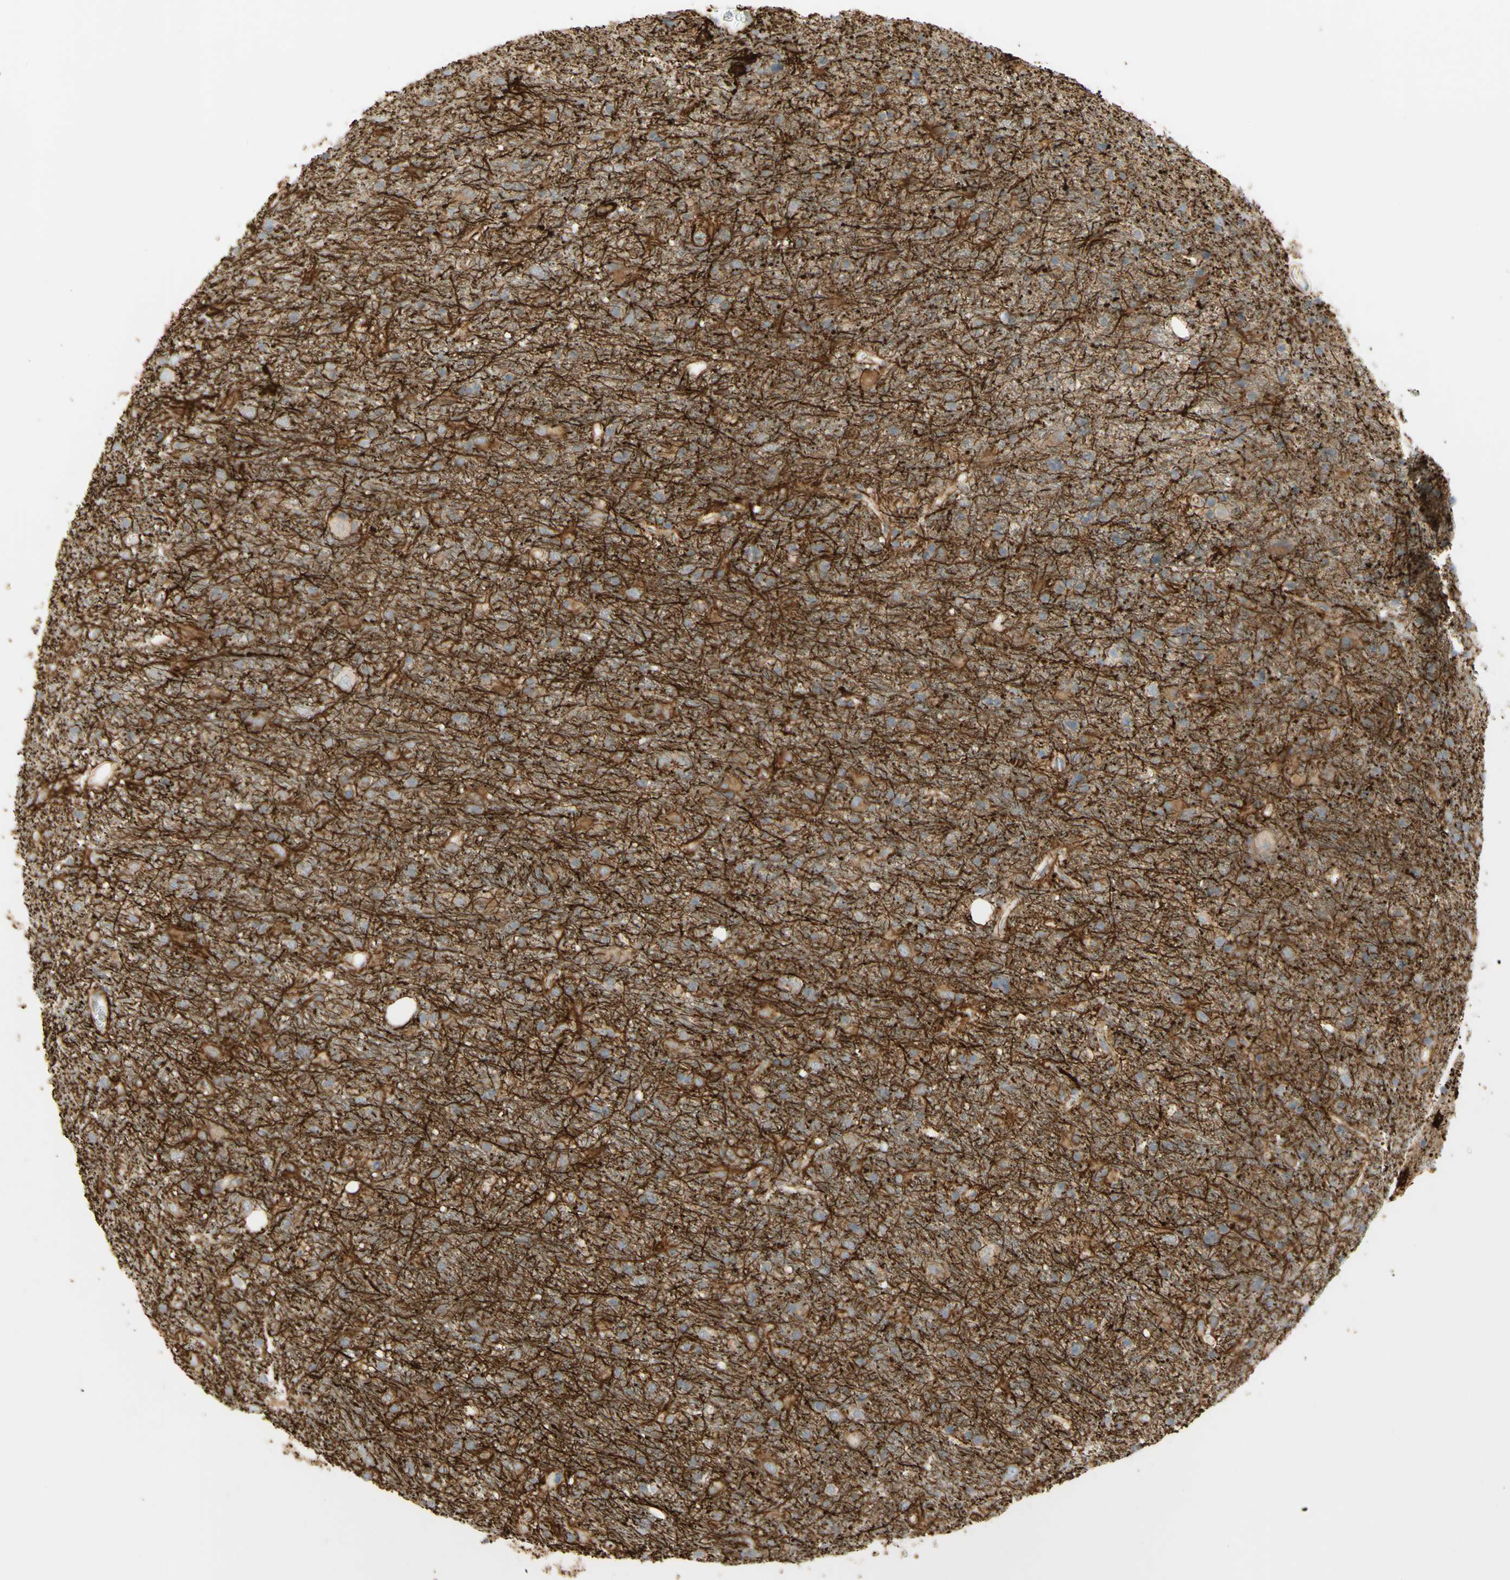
{"staining": {"intensity": "moderate", "quantity": ">75%", "location": "cytoplasmic/membranous"}, "tissue": "glioma", "cell_type": "Tumor cells", "image_type": "cancer", "snomed": [{"axis": "morphology", "description": "Glioma, malignant, Low grade"}, {"axis": "topography", "description": "Brain"}], "caption": "Tumor cells exhibit medium levels of moderate cytoplasmic/membranous staining in about >75% of cells in human glioma. (Brightfield microscopy of DAB IHC at high magnification).", "gene": "KIF11", "patient": {"sex": "male", "age": 77}}